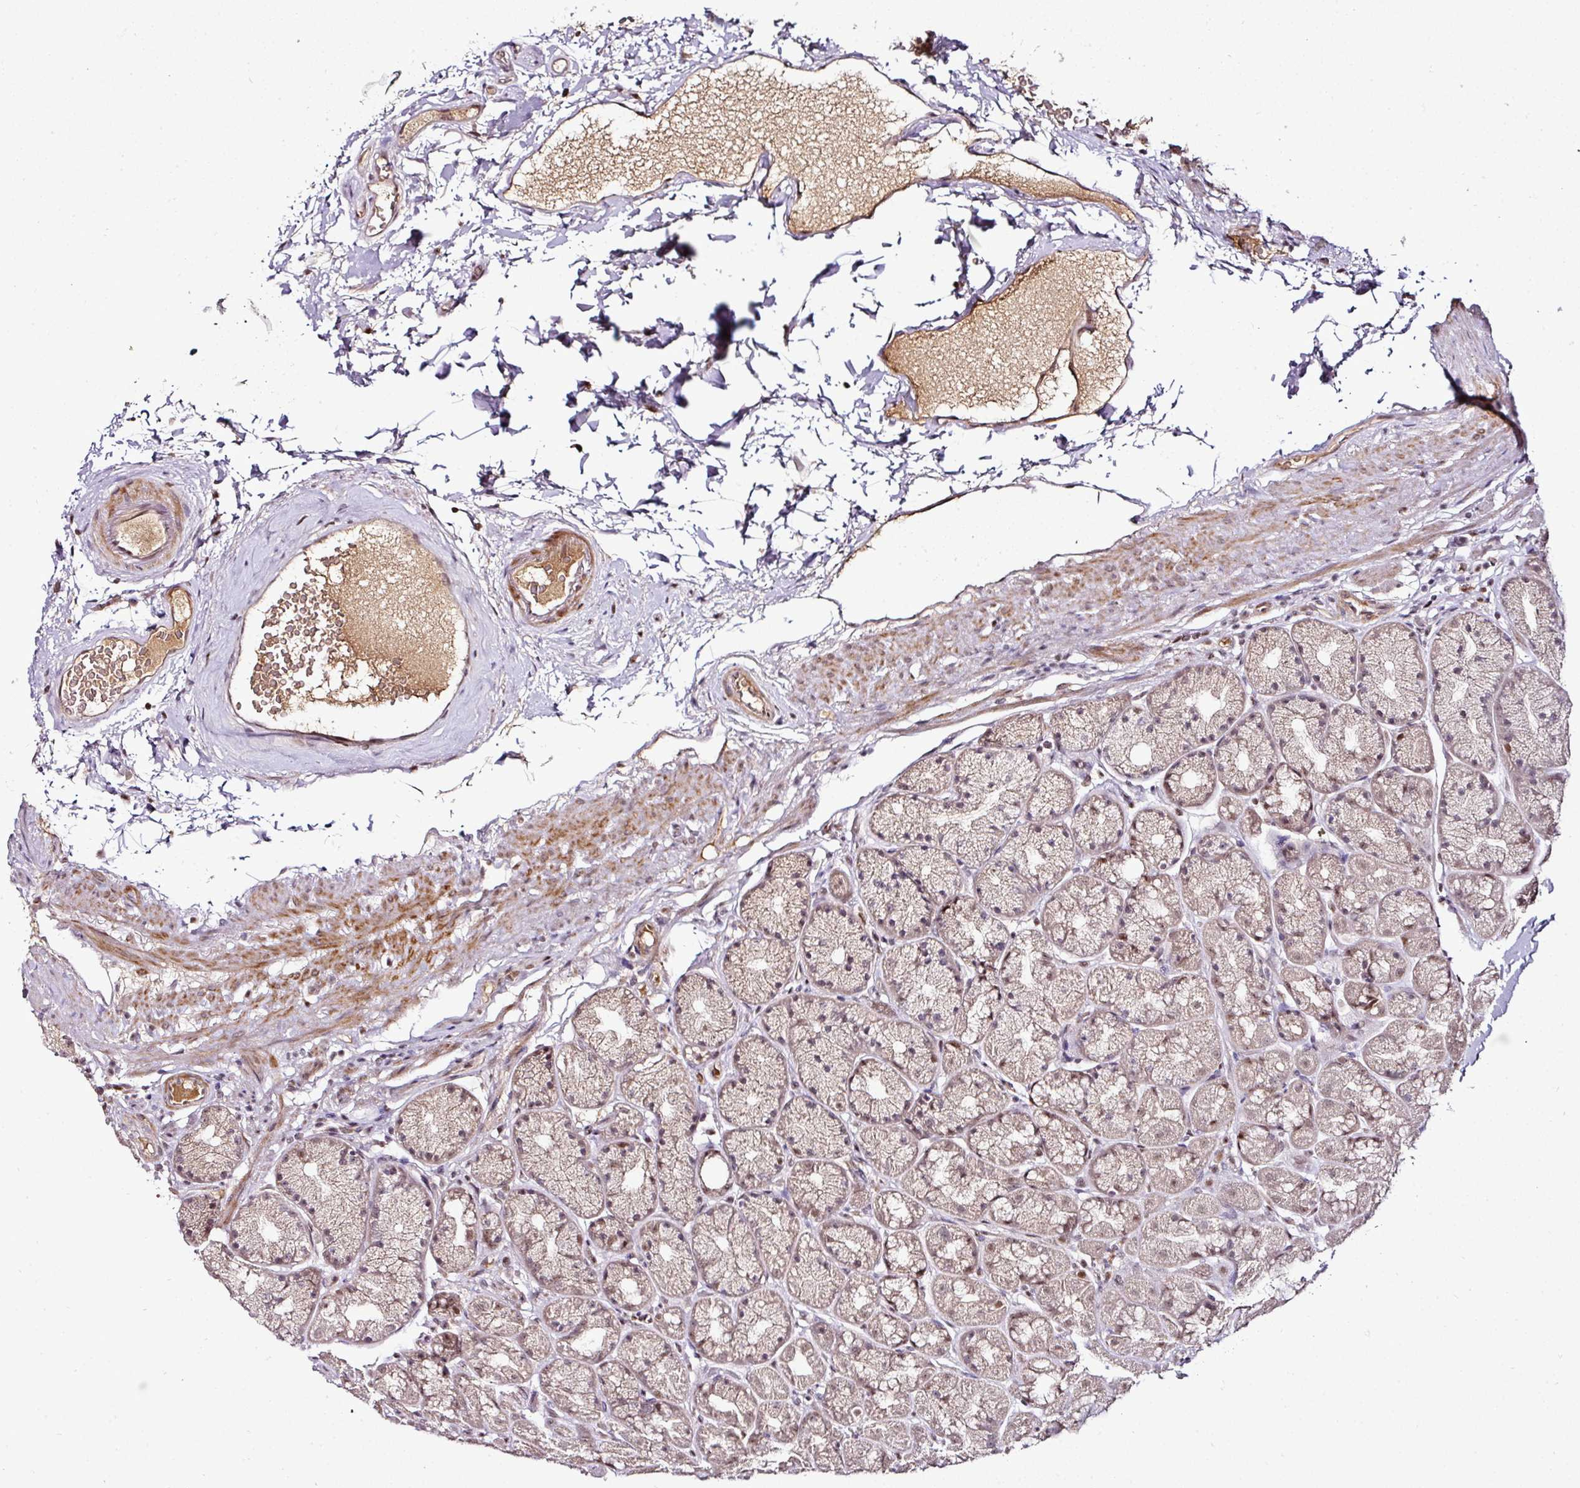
{"staining": {"intensity": "moderate", "quantity": "25%-75%", "location": "nuclear"}, "tissue": "stomach", "cell_type": "Glandular cells", "image_type": "normal", "snomed": [{"axis": "morphology", "description": "Normal tissue, NOS"}, {"axis": "topography", "description": "Stomach, lower"}], "caption": "Brown immunohistochemical staining in benign human stomach demonstrates moderate nuclear positivity in approximately 25%-75% of glandular cells.", "gene": "KLF16", "patient": {"sex": "male", "age": 67}}